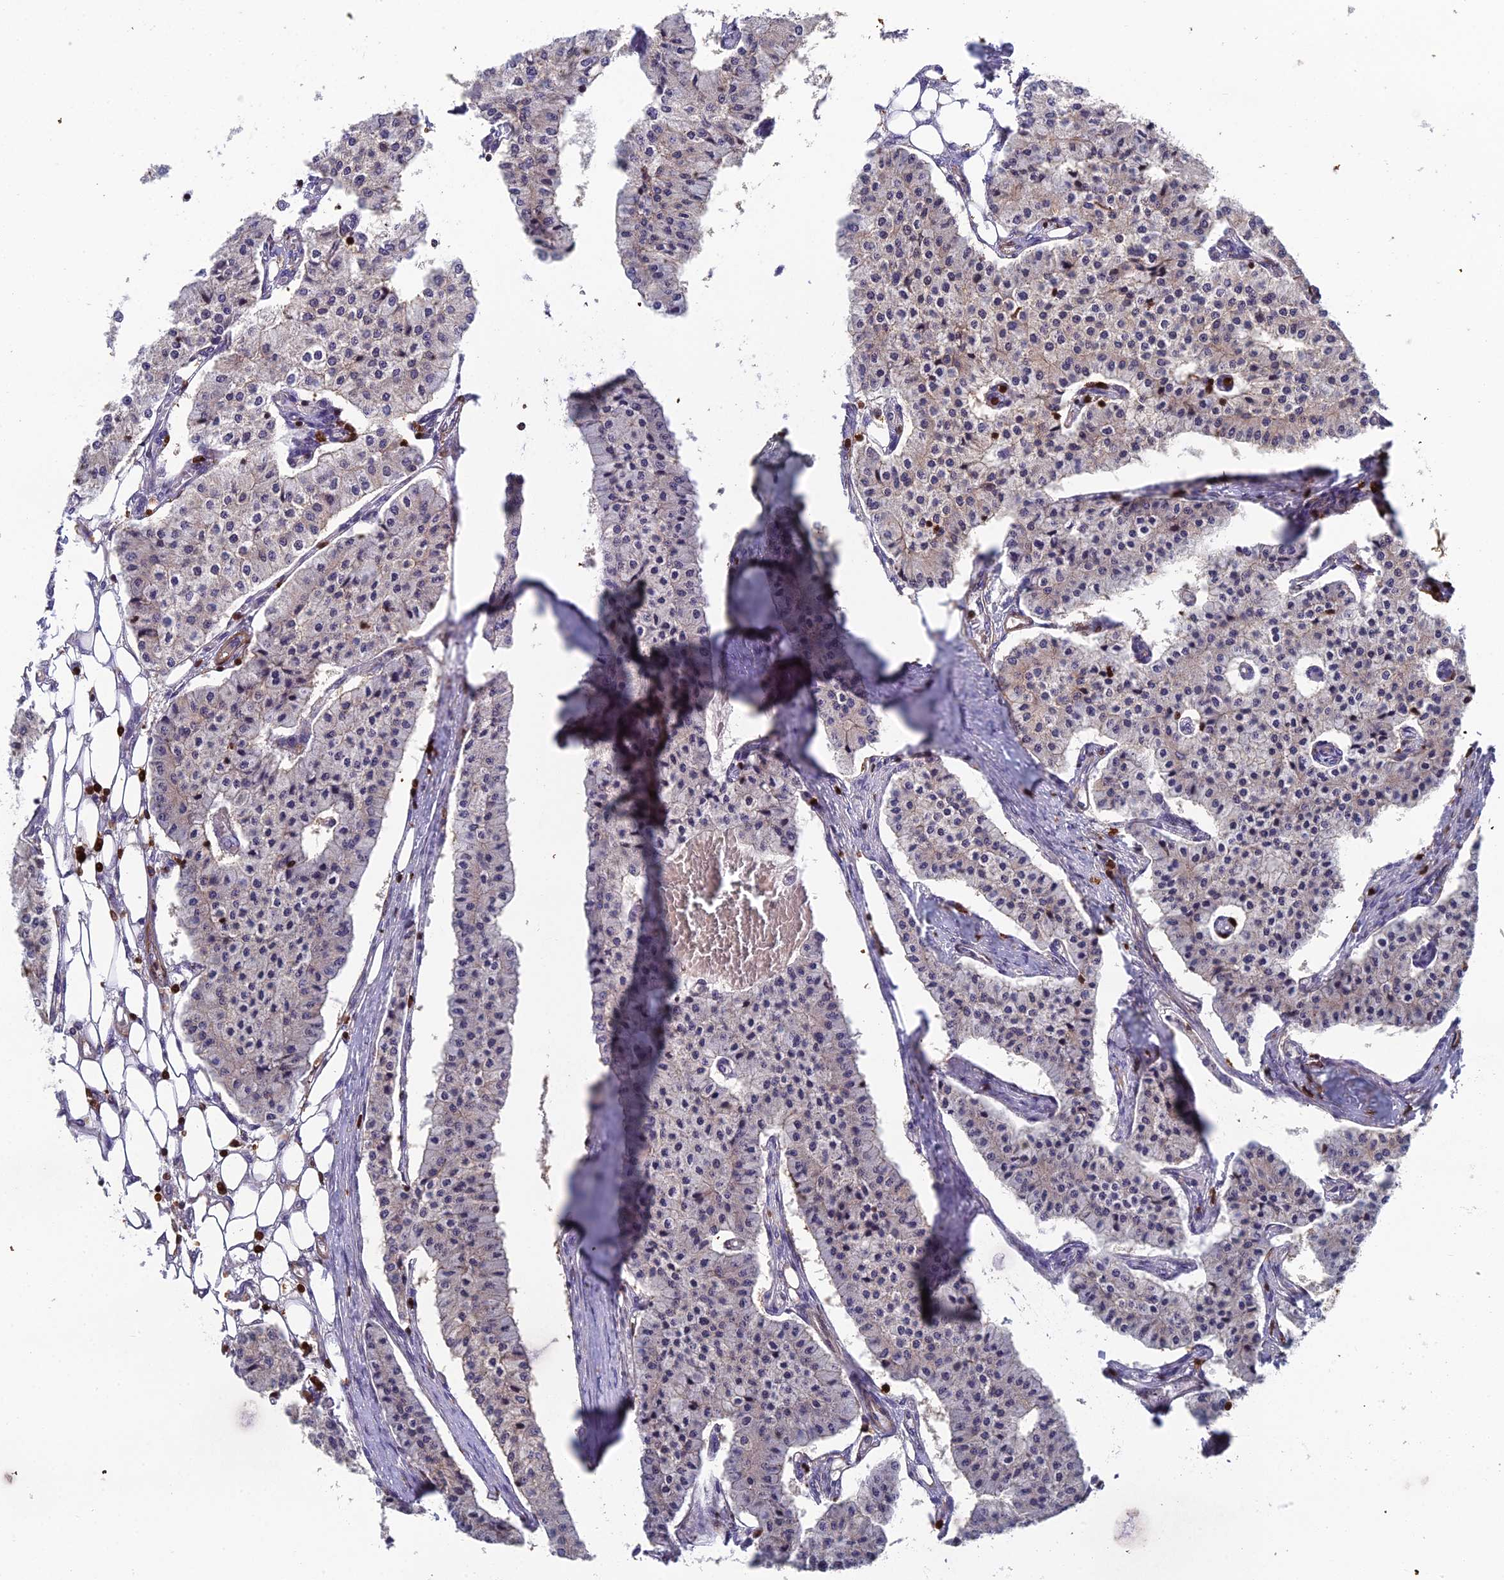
{"staining": {"intensity": "weak", "quantity": "<25%", "location": "cytoplasmic/membranous"}, "tissue": "carcinoid", "cell_type": "Tumor cells", "image_type": "cancer", "snomed": [{"axis": "morphology", "description": "Carcinoid, malignant, NOS"}, {"axis": "topography", "description": "Colon"}], "caption": "Immunohistochemistry (IHC) histopathology image of neoplastic tissue: human carcinoid stained with DAB (3,3'-diaminobenzidine) demonstrates no significant protein expression in tumor cells. (Brightfield microscopy of DAB (3,3'-diaminobenzidine) immunohistochemistry (IHC) at high magnification).", "gene": "GALK2", "patient": {"sex": "female", "age": 52}}